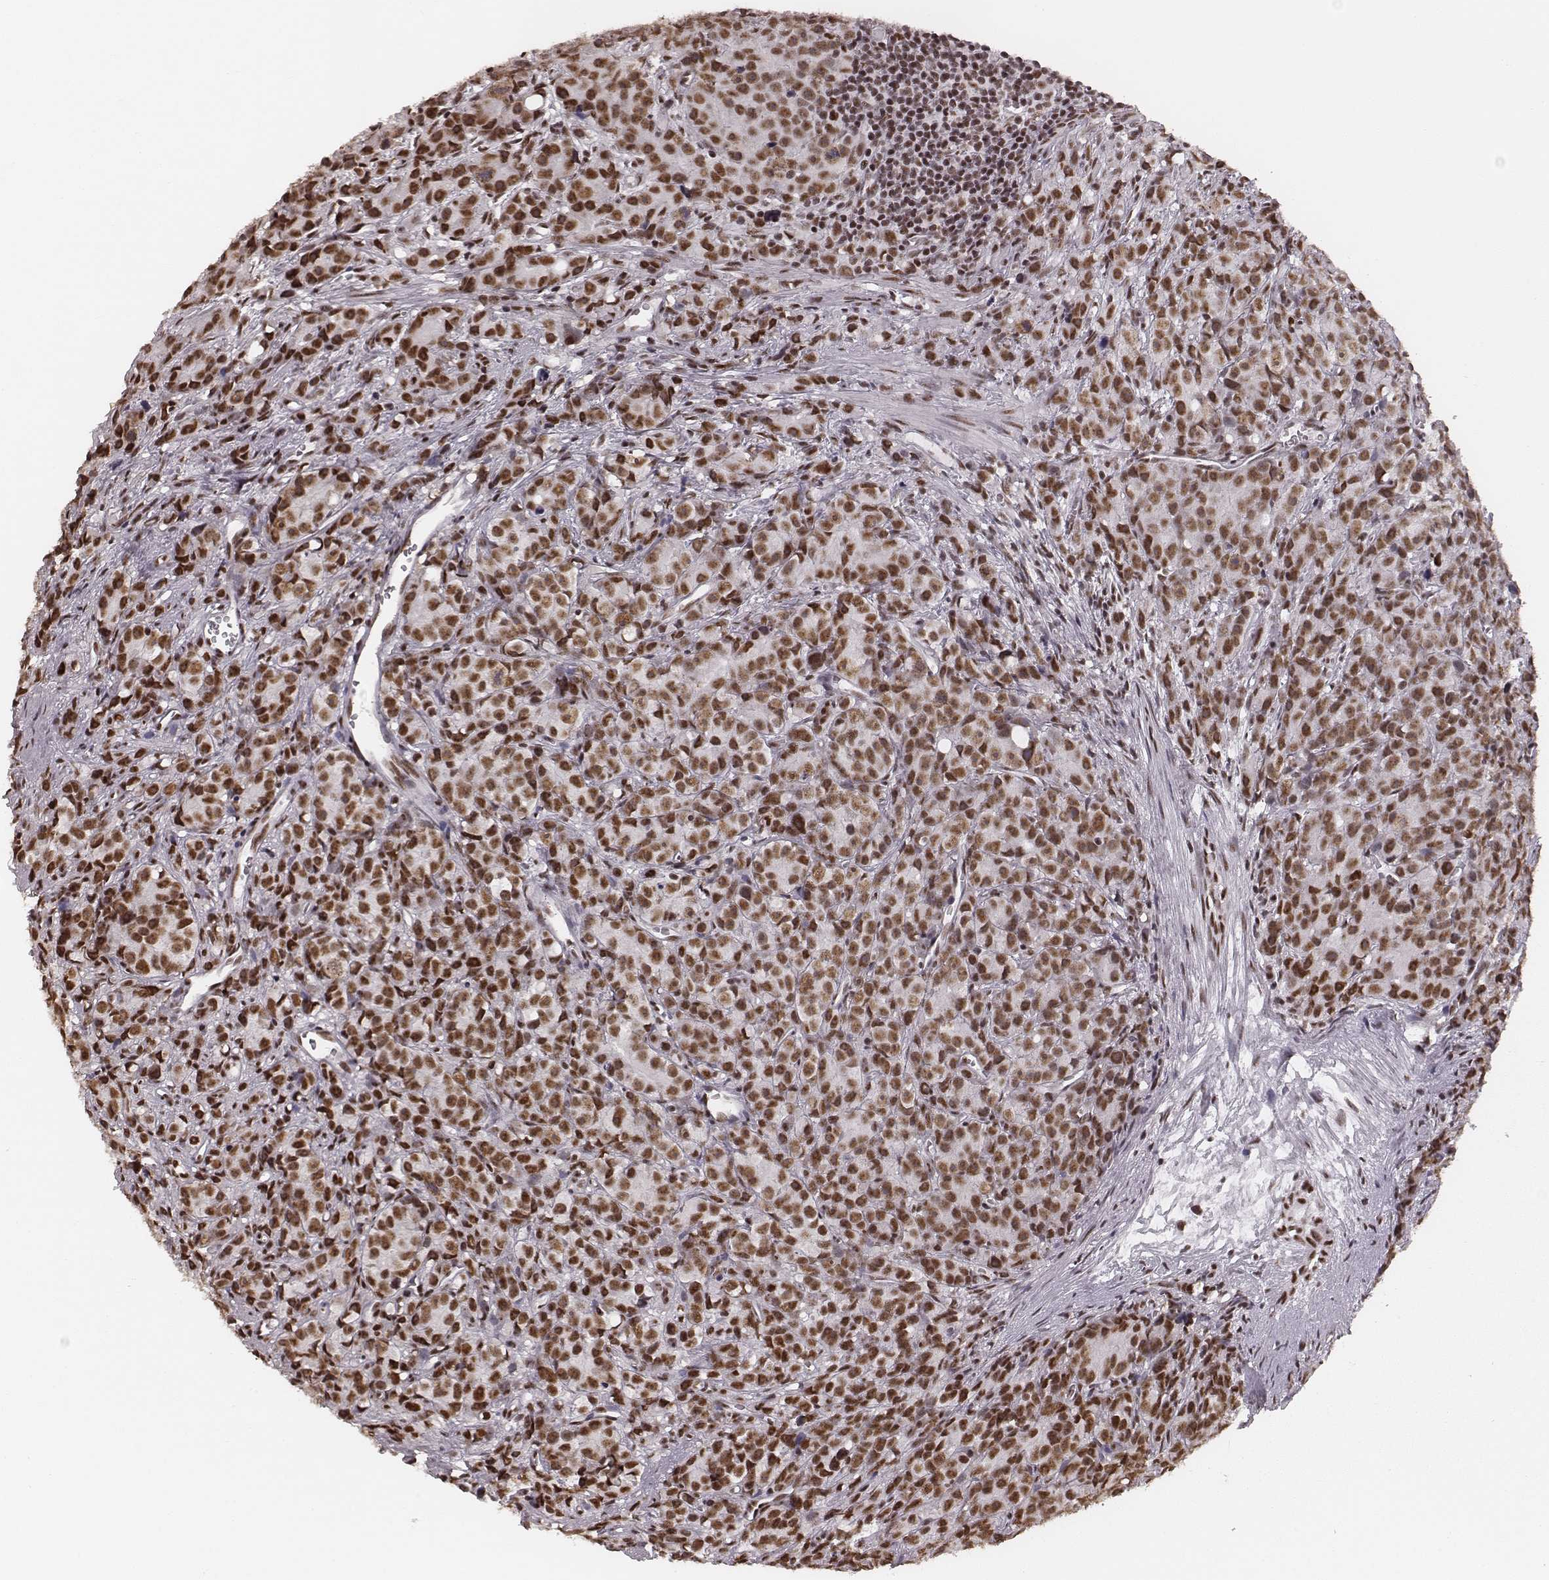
{"staining": {"intensity": "moderate", "quantity": ">75%", "location": "nuclear"}, "tissue": "prostate cancer", "cell_type": "Tumor cells", "image_type": "cancer", "snomed": [{"axis": "morphology", "description": "Adenocarcinoma, High grade"}, {"axis": "topography", "description": "Prostate"}], "caption": "Immunohistochemistry staining of prostate high-grade adenocarcinoma, which displays medium levels of moderate nuclear expression in approximately >75% of tumor cells indicating moderate nuclear protein staining. The staining was performed using DAB (brown) for protein detection and nuclei were counterstained in hematoxylin (blue).", "gene": "LUC7L", "patient": {"sex": "male", "age": 77}}